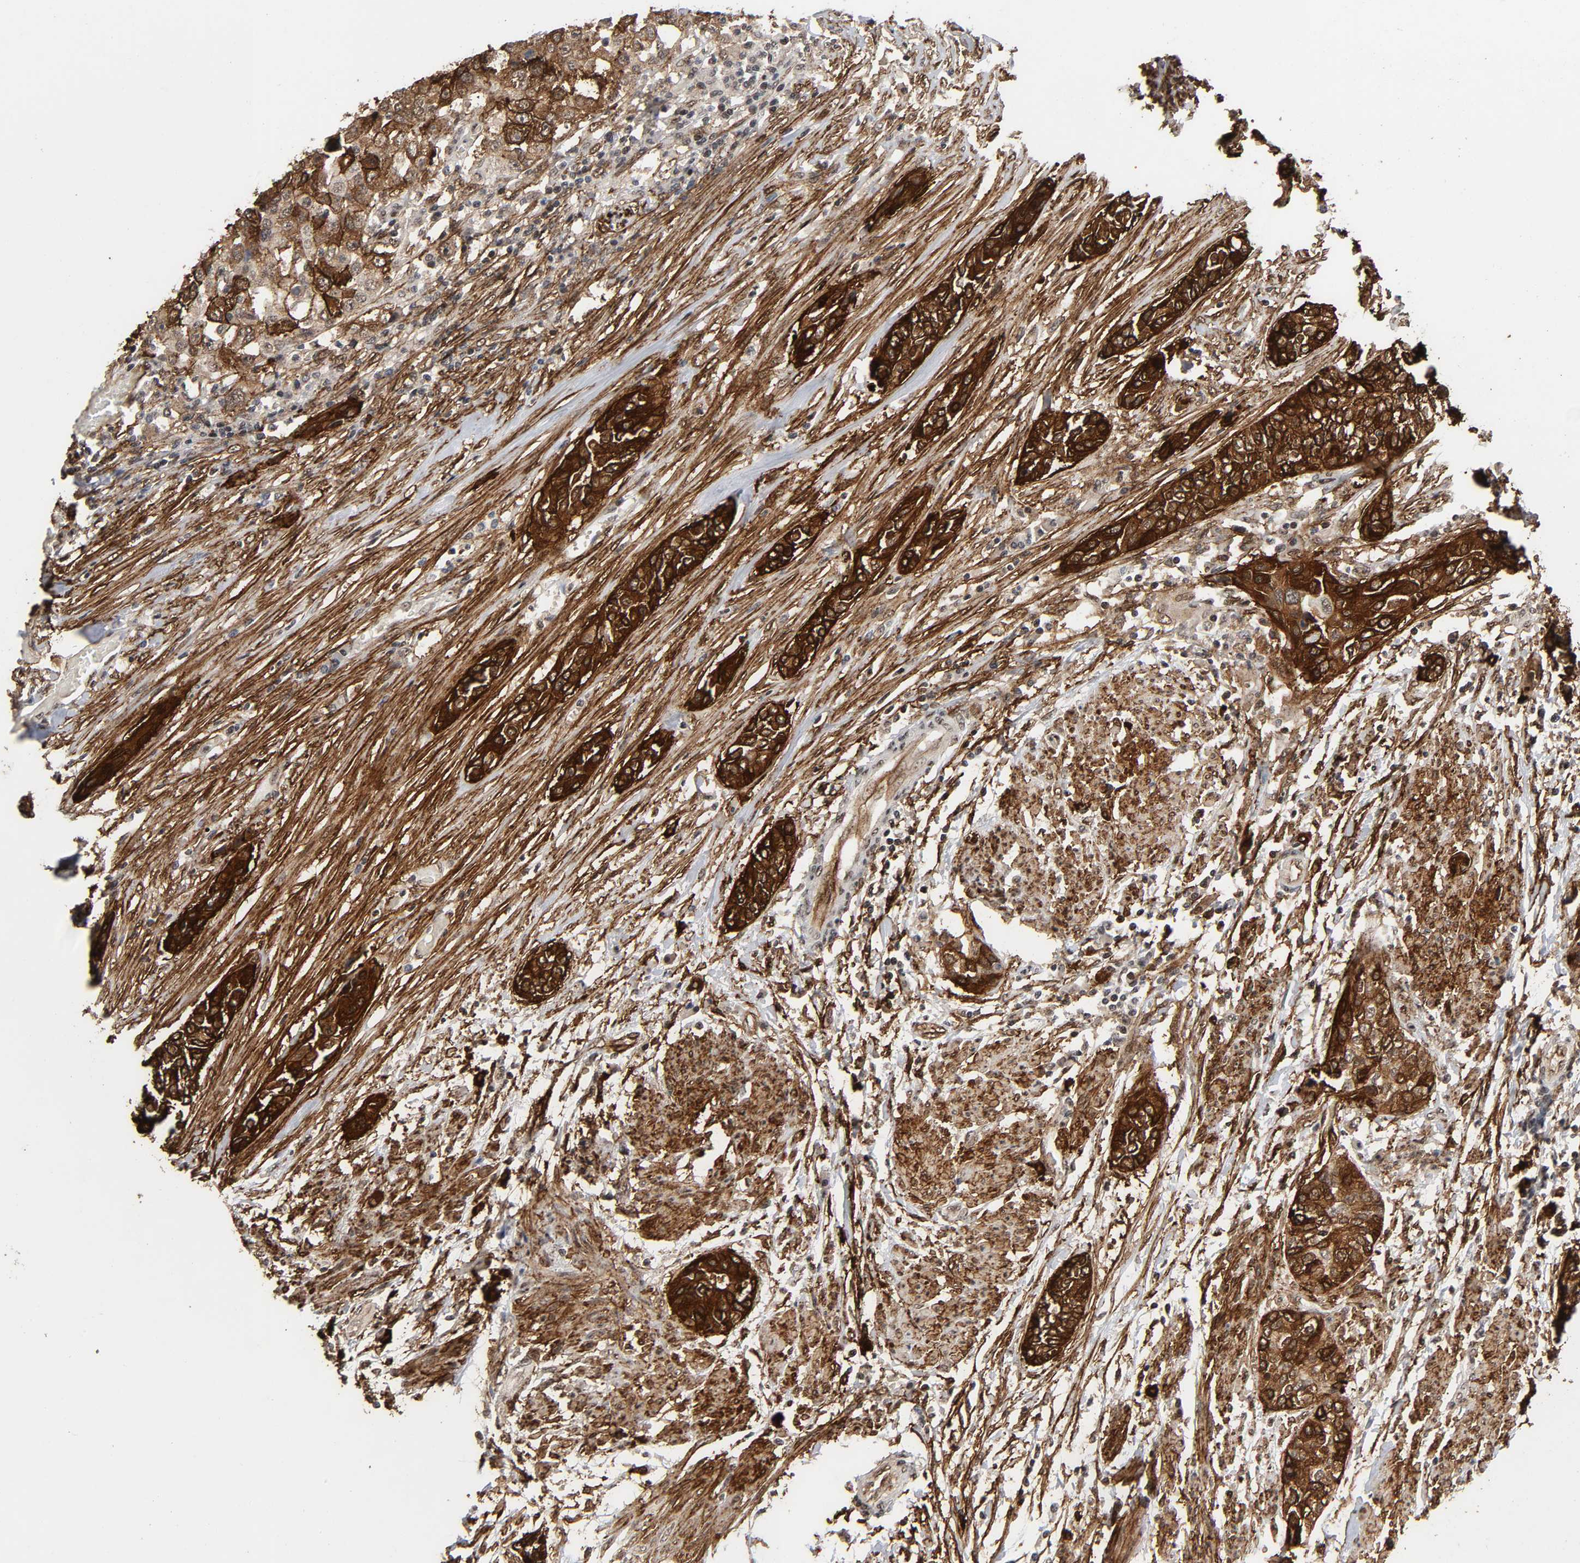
{"staining": {"intensity": "strong", "quantity": "25%-75%", "location": "cytoplasmic/membranous"}, "tissue": "urothelial cancer", "cell_type": "Tumor cells", "image_type": "cancer", "snomed": [{"axis": "morphology", "description": "Urothelial carcinoma, High grade"}, {"axis": "topography", "description": "Urinary bladder"}], "caption": "There is high levels of strong cytoplasmic/membranous expression in tumor cells of urothelial cancer, as demonstrated by immunohistochemical staining (brown color).", "gene": "AHNAK2", "patient": {"sex": "male", "age": 74}}